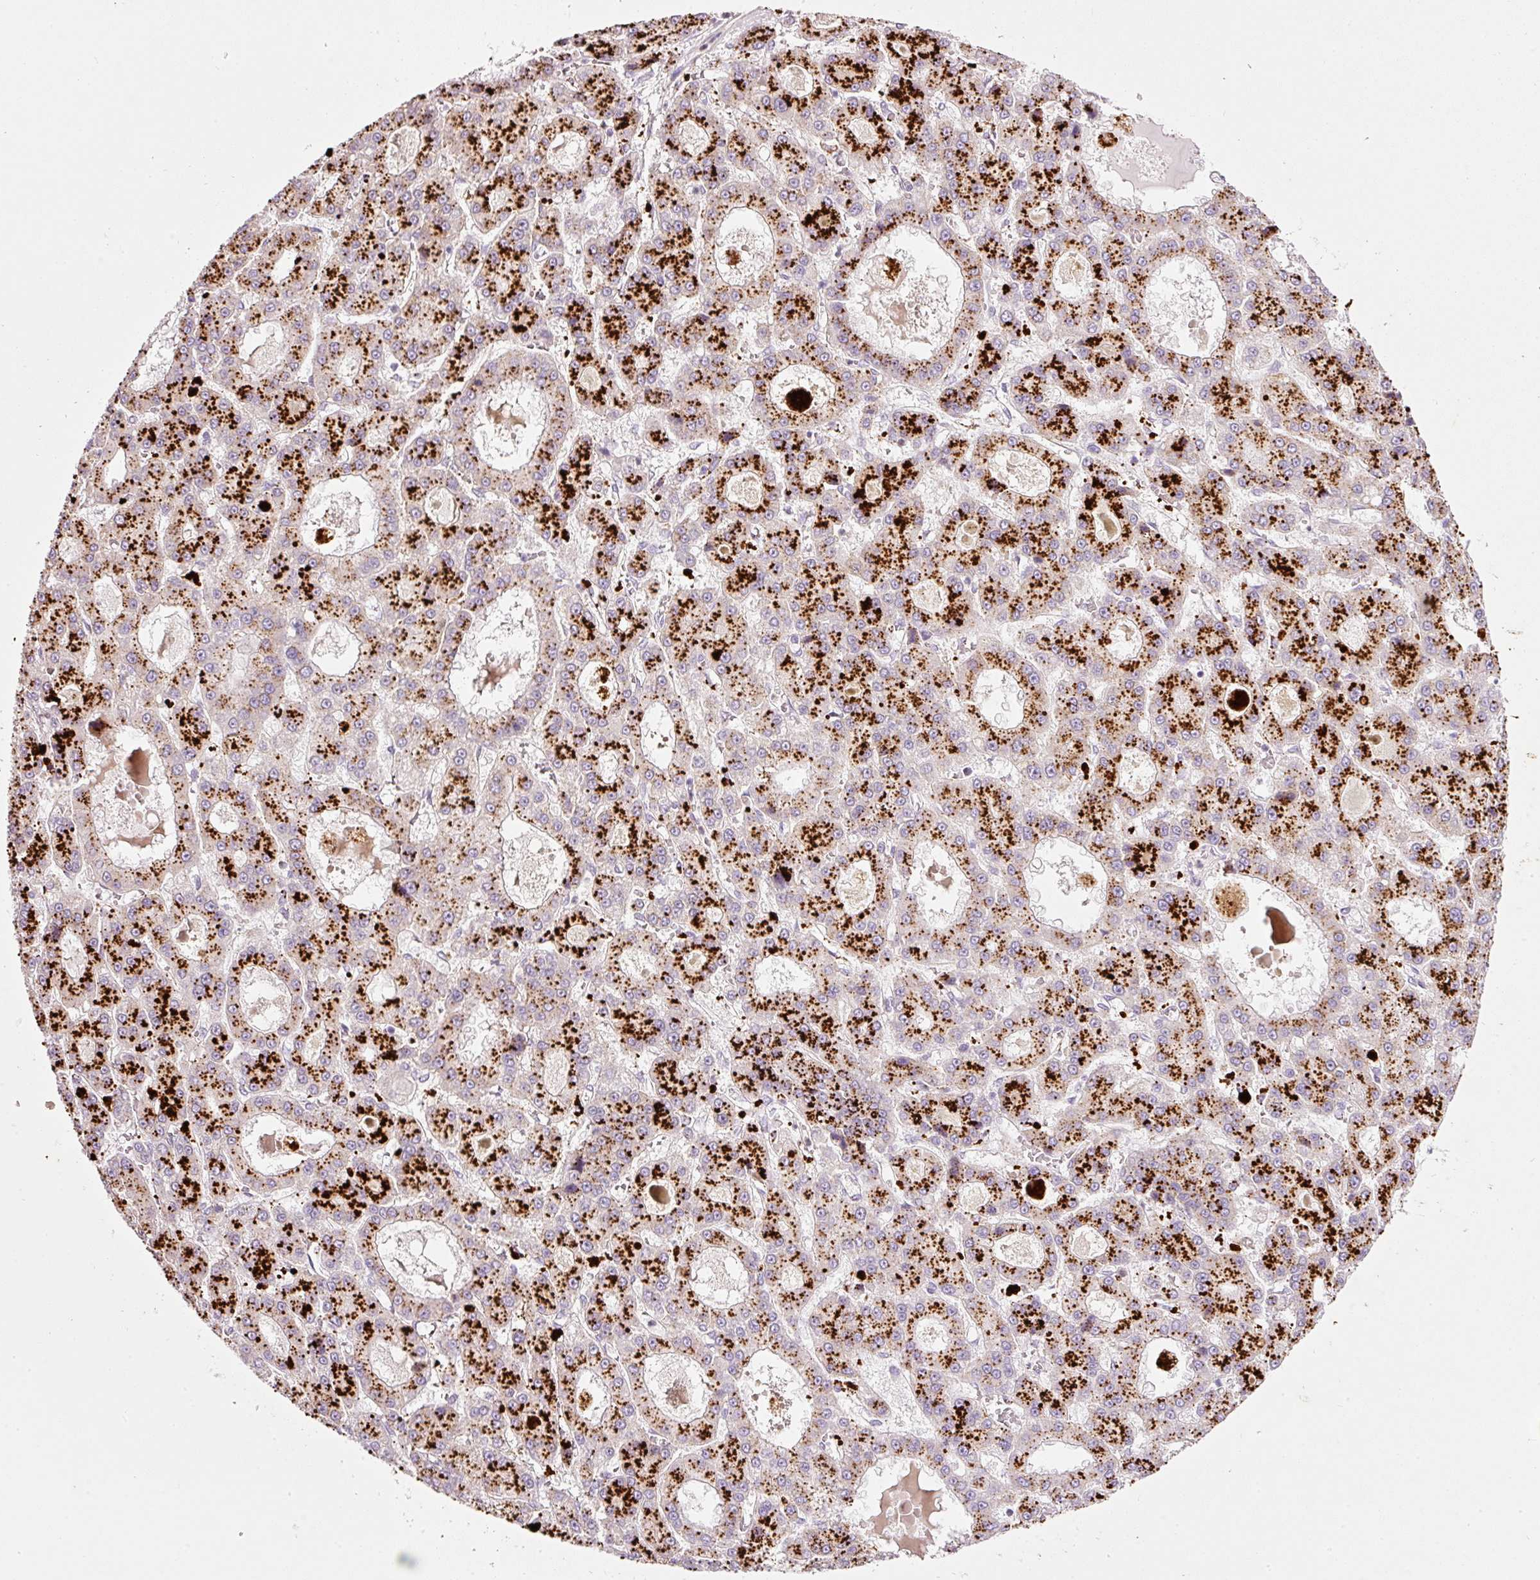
{"staining": {"intensity": "strong", "quantity": ">75%", "location": "cytoplasmic/membranous"}, "tissue": "liver cancer", "cell_type": "Tumor cells", "image_type": "cancer", "snomed": [{"axis": "morphology", "description": "Carcinoma, Hepatocellular, NOS"}, {"axis": "topography", "description": "Liver"}], "caption": "Brown immunohistochemical staining in human liver cancer (hepatocellular carcinoma) shows strong cytoplasmic/membranous positivity in approximately >75% of tumor cells.", "gene": "ZNF639", "patient": {"sex": "male", "age": 70}}